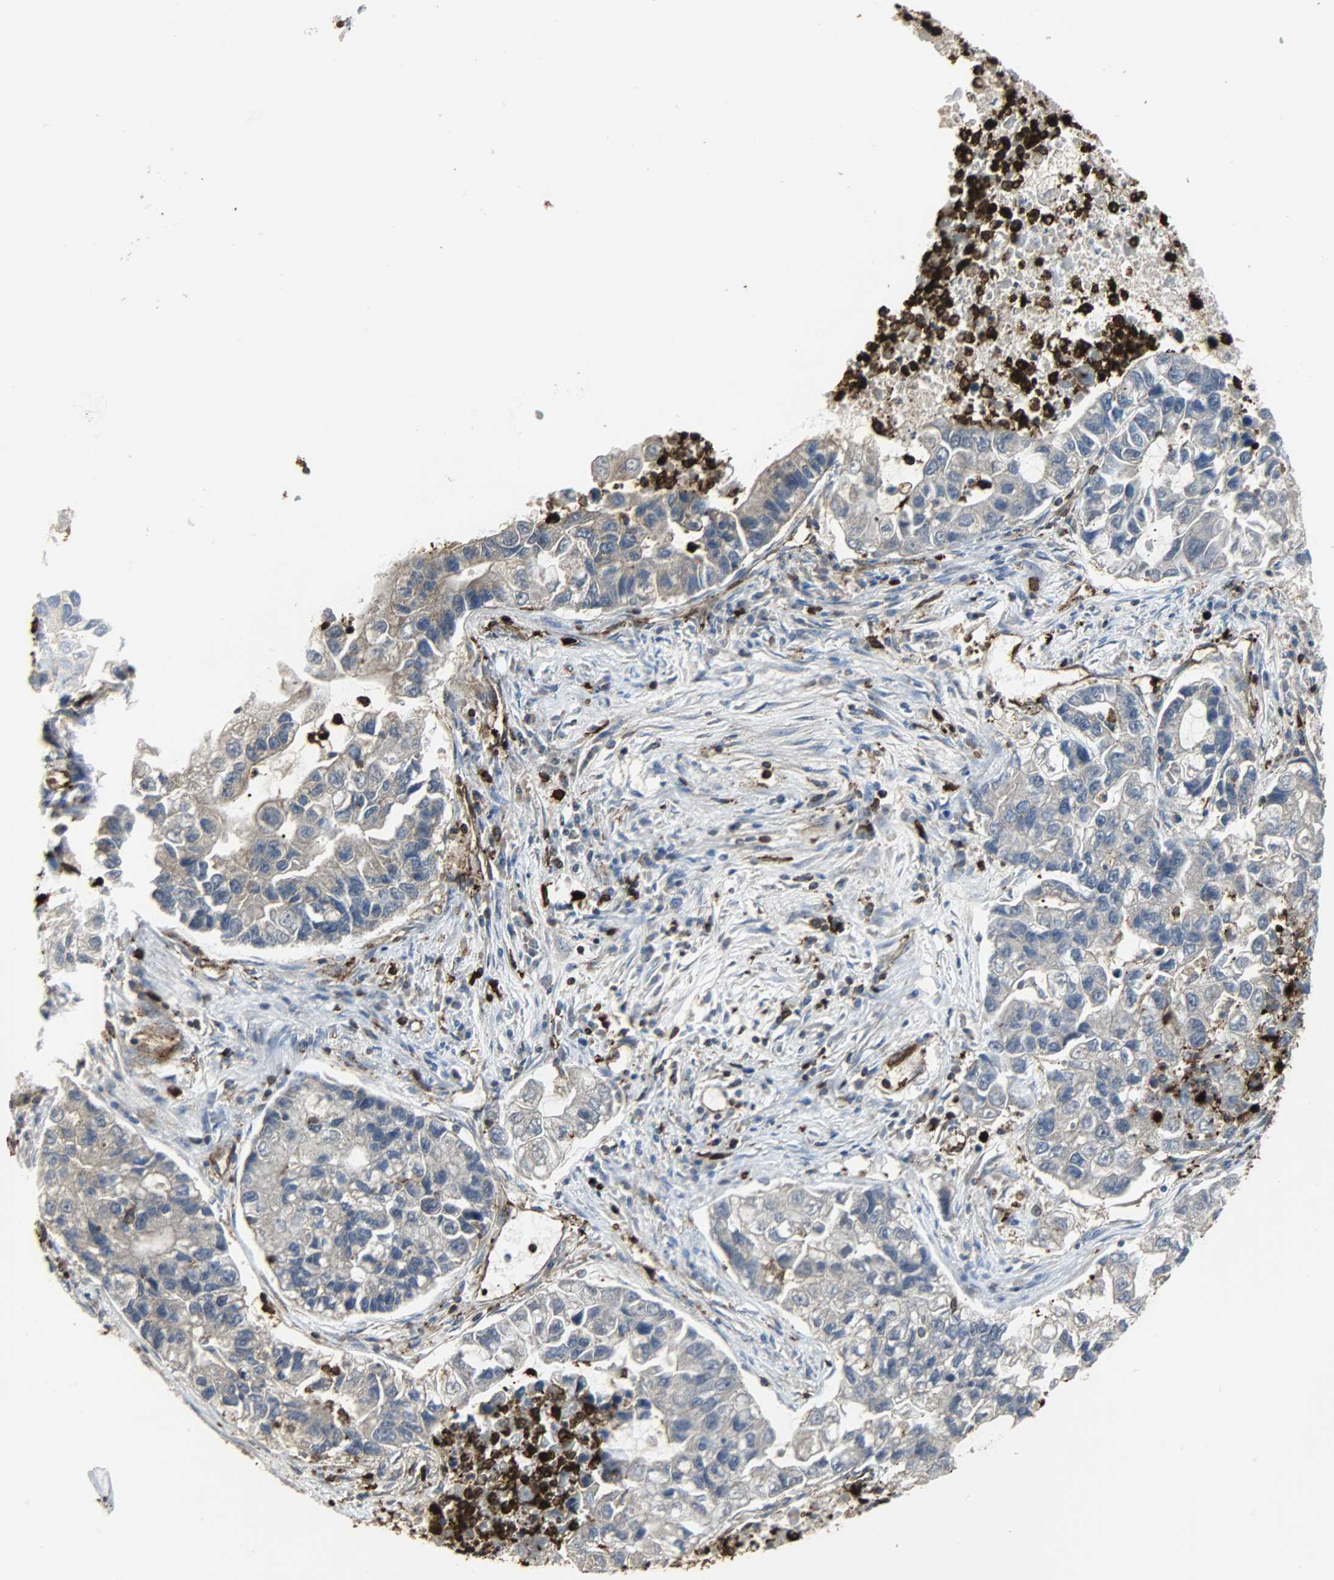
{"staining": {"intensity": "weak", "quantity": "25%-75%", "location": "cytoplasmic/membranous"}, "tissue": "lung cancer", "cell_type": "Tumor cells", "image_type": "cancer", "snomed": [{"axis": "morphology", "description": "Adenocarcinoma, NOS"}, {"axis": "topography", "description": "Lung"}], "caption": "A low amount of weak cytoplasmic/membranous positivity is appreciated in approximately 25%-75% of tumor cells in lung adenocarcinoma tissue.", "gene": "VASP", "patient": {"sex": "female", "age": 51}}